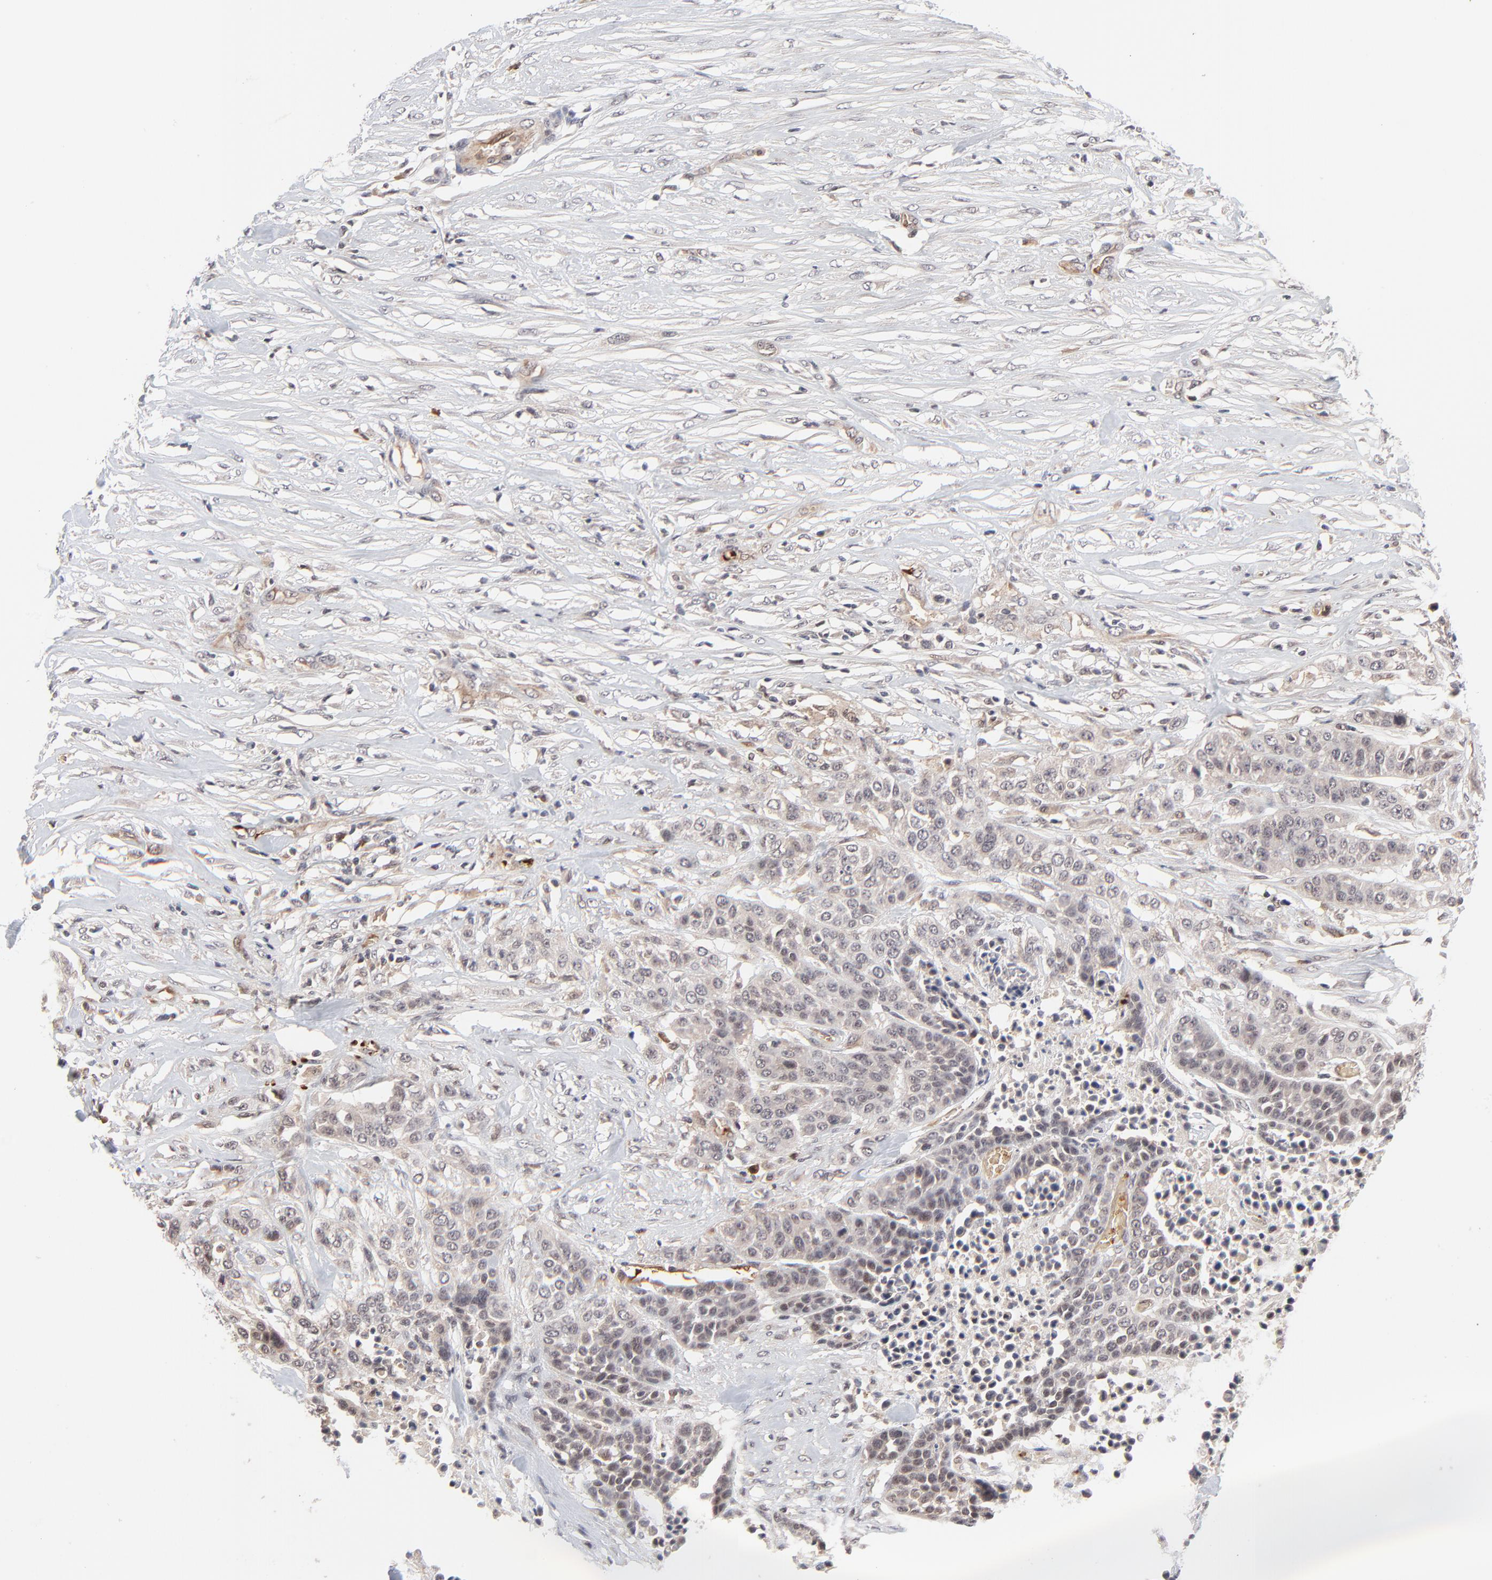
{"staining": {"intensity": "weak", "quantity": "25%-75%", "location": "cytoplasmic/membranous"}, "tissue": "urothelial cancer", "cell_type": "Tumor cells", "image_type": "cancer", "snomed": [{"axis": "morphology", "description": "Urothelial carcinoma, High grade"}, {"axis": "topography", "description": "Urinary bladder"}], "caption": "Urothelial cancer was stained to show a protein in brown. There is low levels of weak cytoplasmic/membranous staining in about 25%-75% of tumor cells.", "gene": "CASP10", "patient": {"sex": "male", "age": 74}}